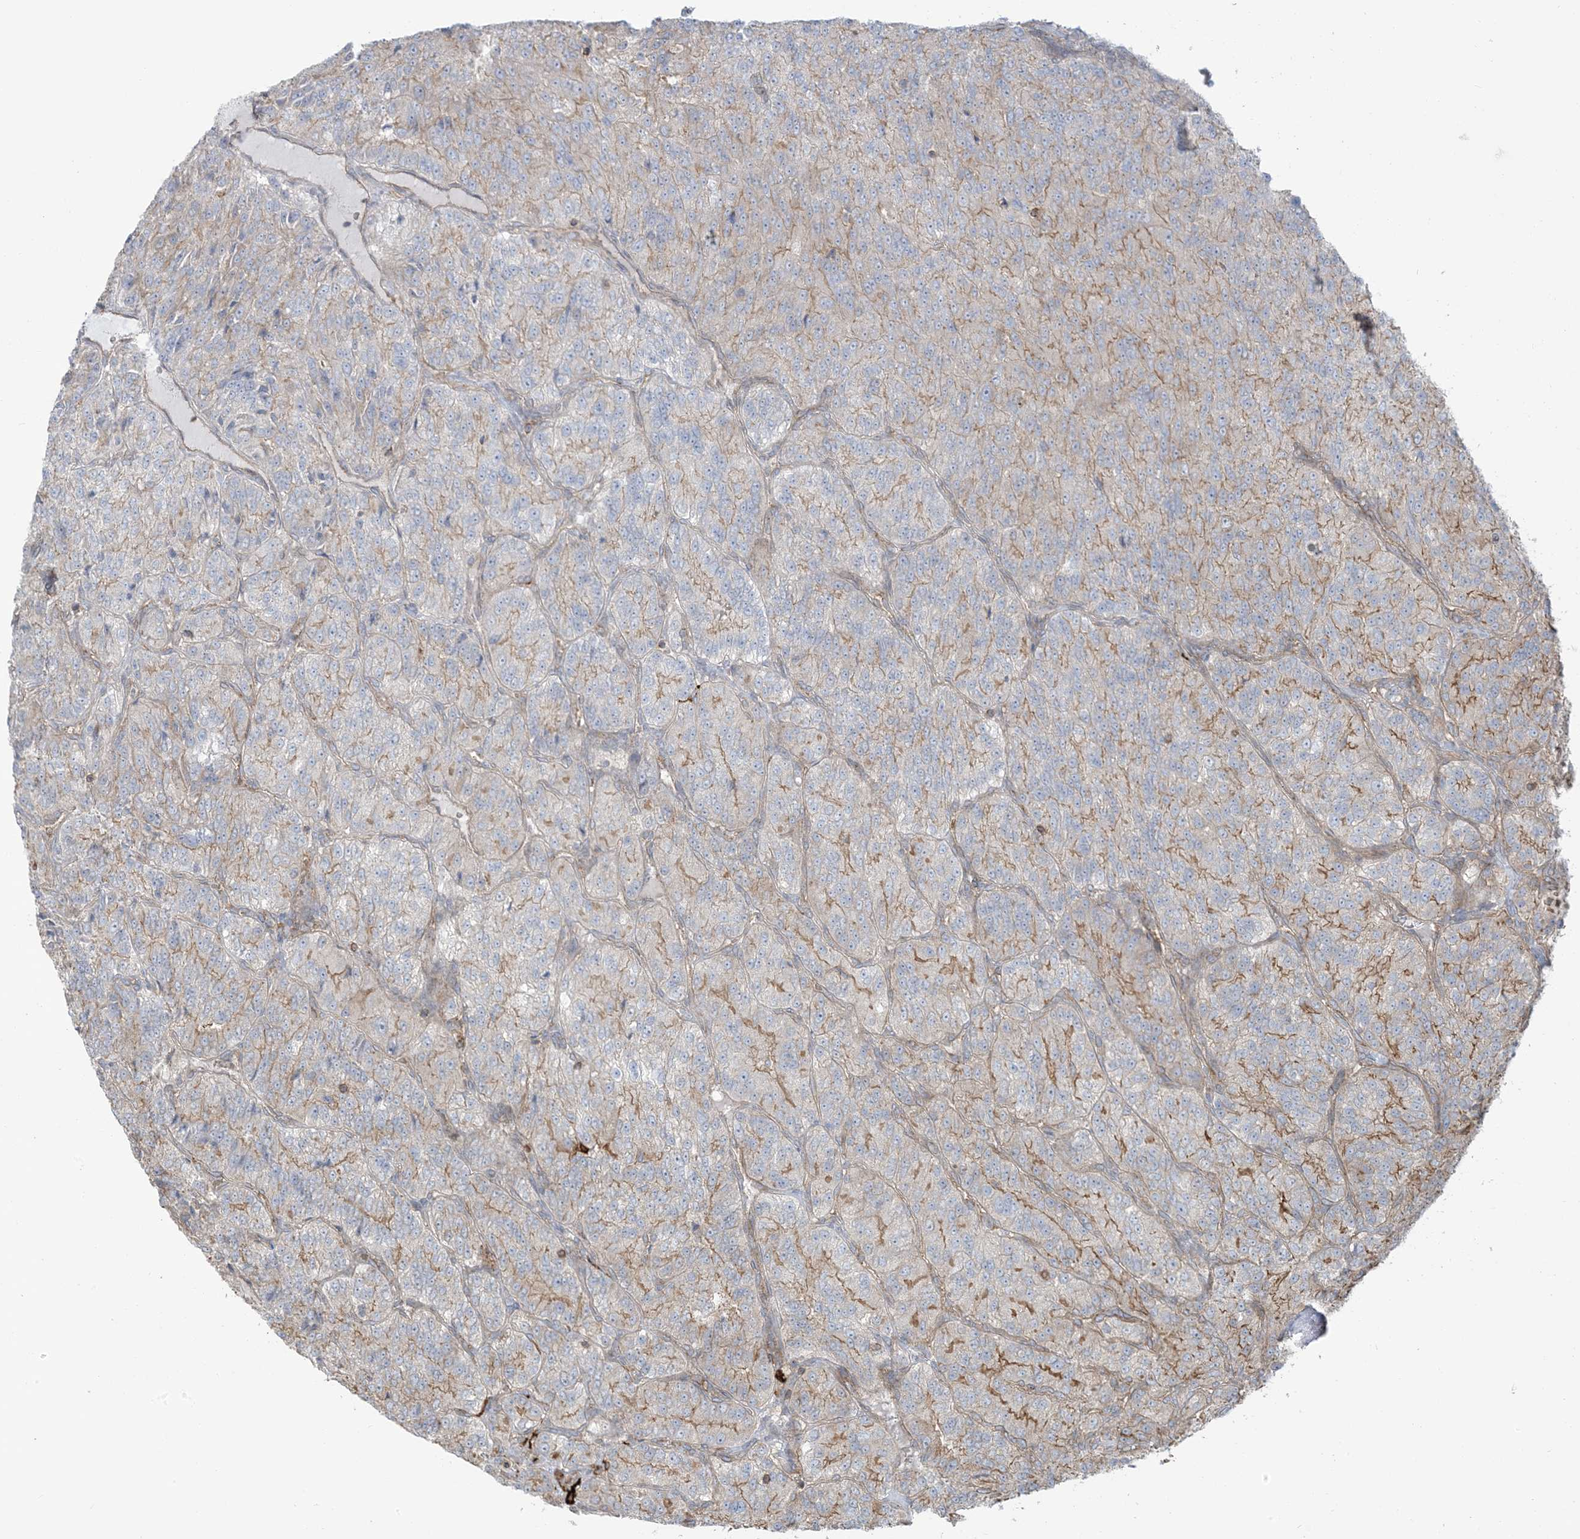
{"staining": {"intensity": "moderate", "quantity": "25%-75%", "location": "cytoplasmic/membranous"}, "tissue": "renal cancer", "cell_type": "Tumor cells", "image_type": "cancer", "snomed": [{"axis": "morphology", "description": "Adenocarcinoma, NOS"}, {"axis": "topography", "description": "Kidney"}], "caption": "Protein staining exhibits moderate cytoplasmic/membranous positivity in about 25%-75% of tumor cells in renal cancer (adenocarcinoma).", "gene": "ICMT", "patient": {"sex": "female", "age": 63}}